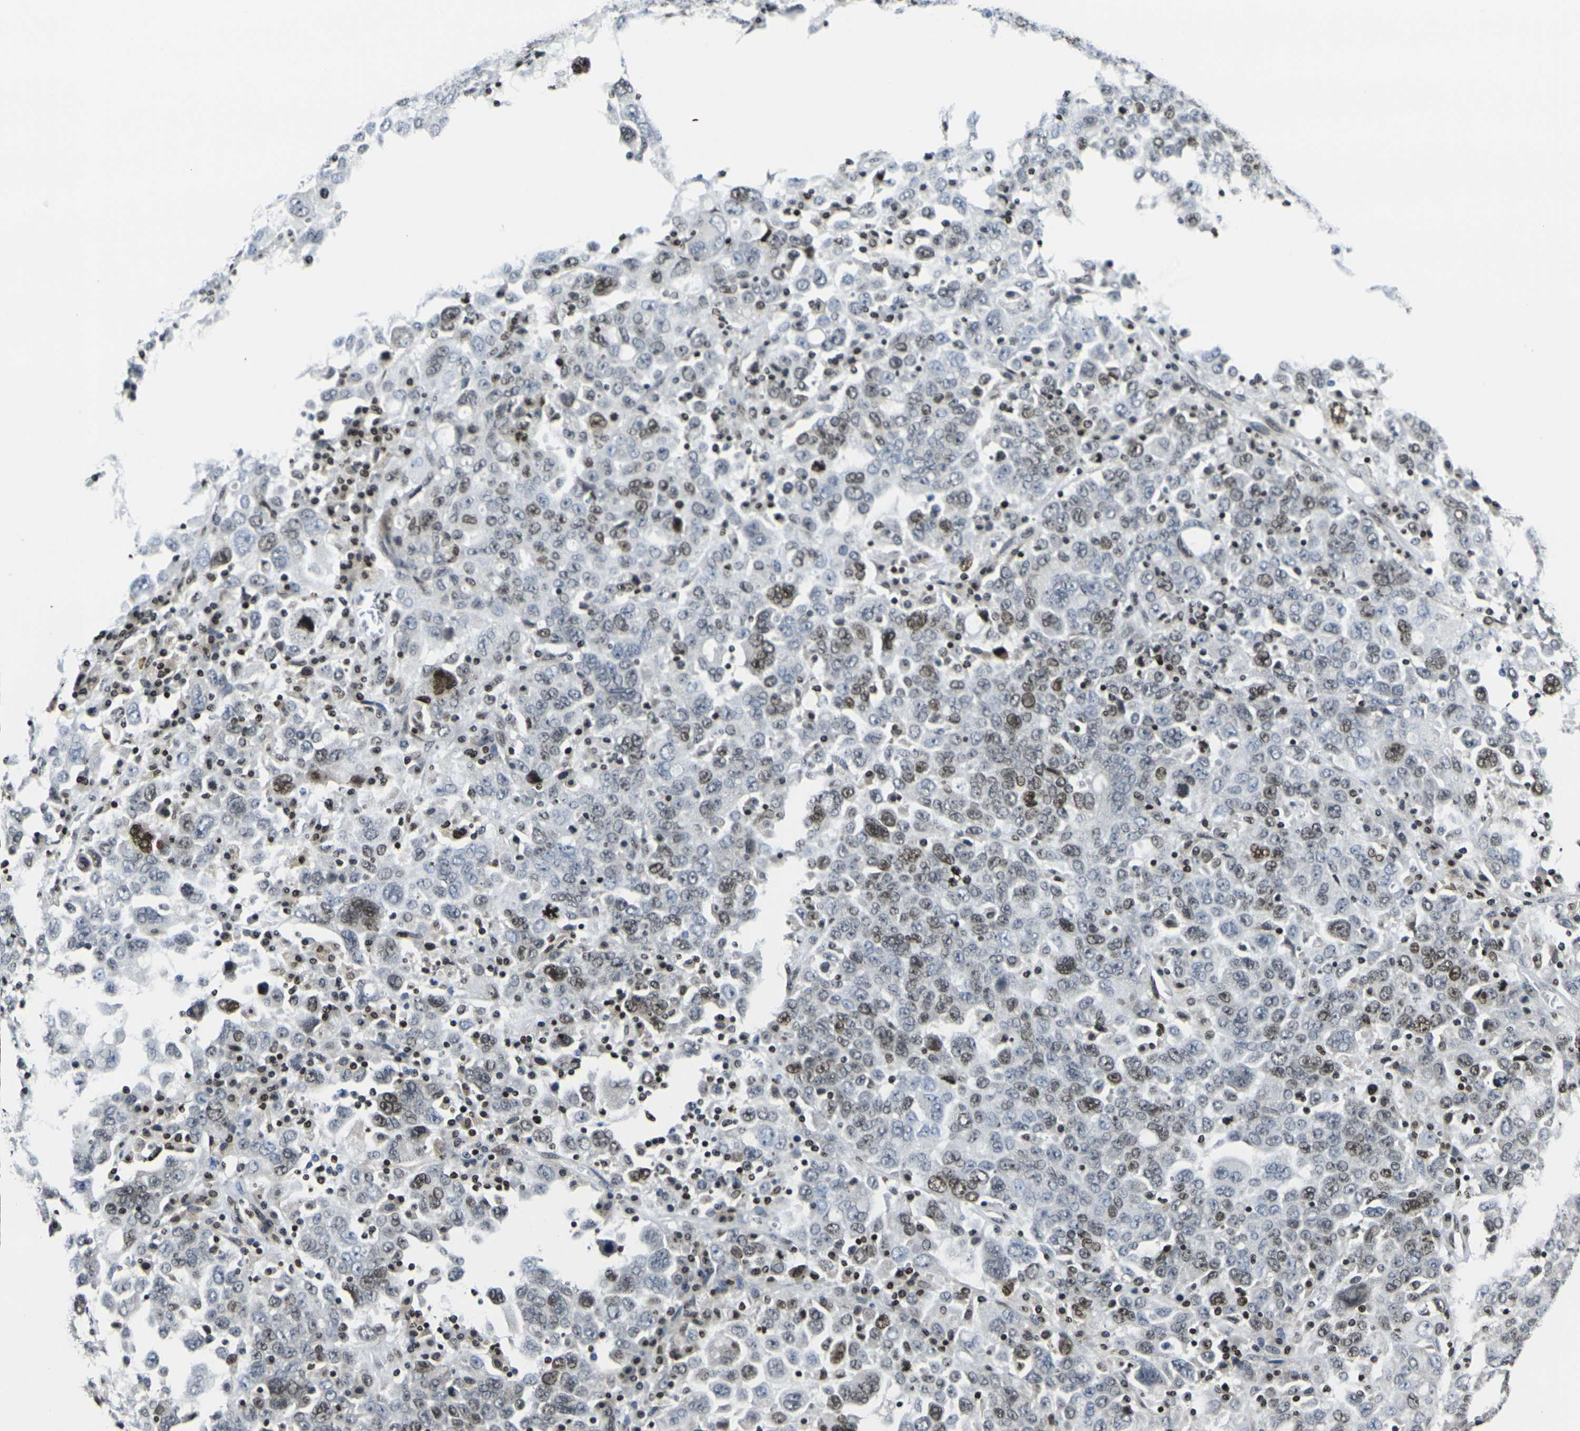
{"staining": {"intensity": "moderate", "quantity": "<25%", "location": "nuclear"}, "tissue": "ovarian cancer", "cell_type": "Tumor cells", "image_type": "cancer", "snomed": [{"axis": "morphology", "description": "Carcinoma, endometroid"}, {"axis": "topography", "description": "Ovary"}], "caption": "Ovarian cancer (endometroid carcinoma) stained with a protein marker shows moderate staining in tumor cells.", "gene": "H1-10", "patient": {"sex": "female", "age": 62}}